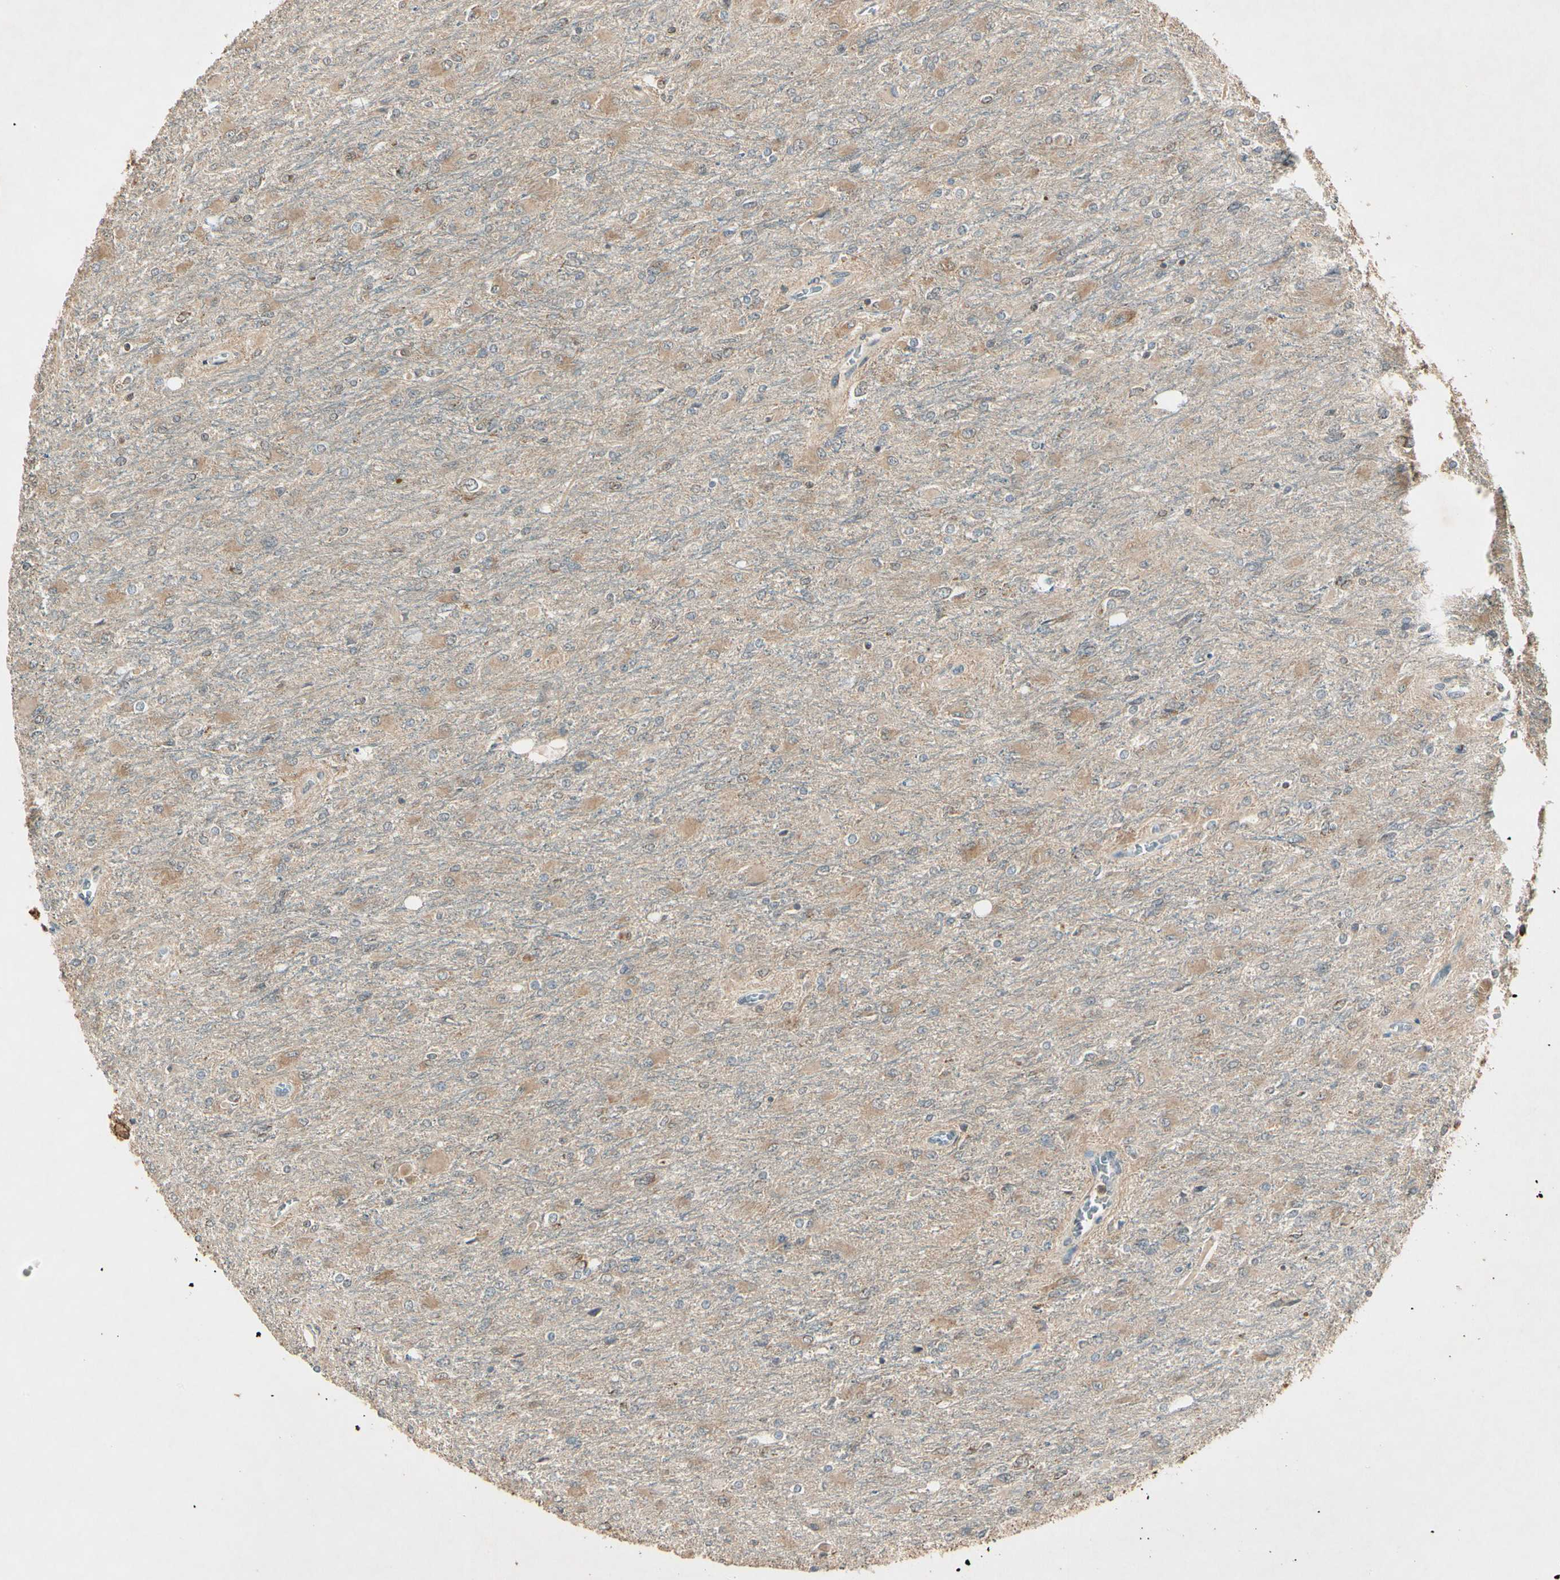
{"staining": {"intensity": "weak", "quantity": ">75%", "location": "cytoplasmic/membranous"}, "tissue": "glioma", "cell_type": "Tumor cells", "image_type": "cancer", "snomed": [{"axis": "morphology", "description": "Glioma, malignant, High grade"}, {"axis": "topography", "description": "Cerebral cortex"}], "caption": "Immunohistochemistry staining of glioma, which reveals low levels of weak cytoplasmic/membranous staining in approximately >75% of tumor cells indicating weak cytoplasmic/membranous protein positivity. The staining was performed using DAB (brown) for protein detection and nuclei were counterstained in hematoxylin (blue).", "gene": "PRDX5", "patient": {"sex": "female", "age": 36}}